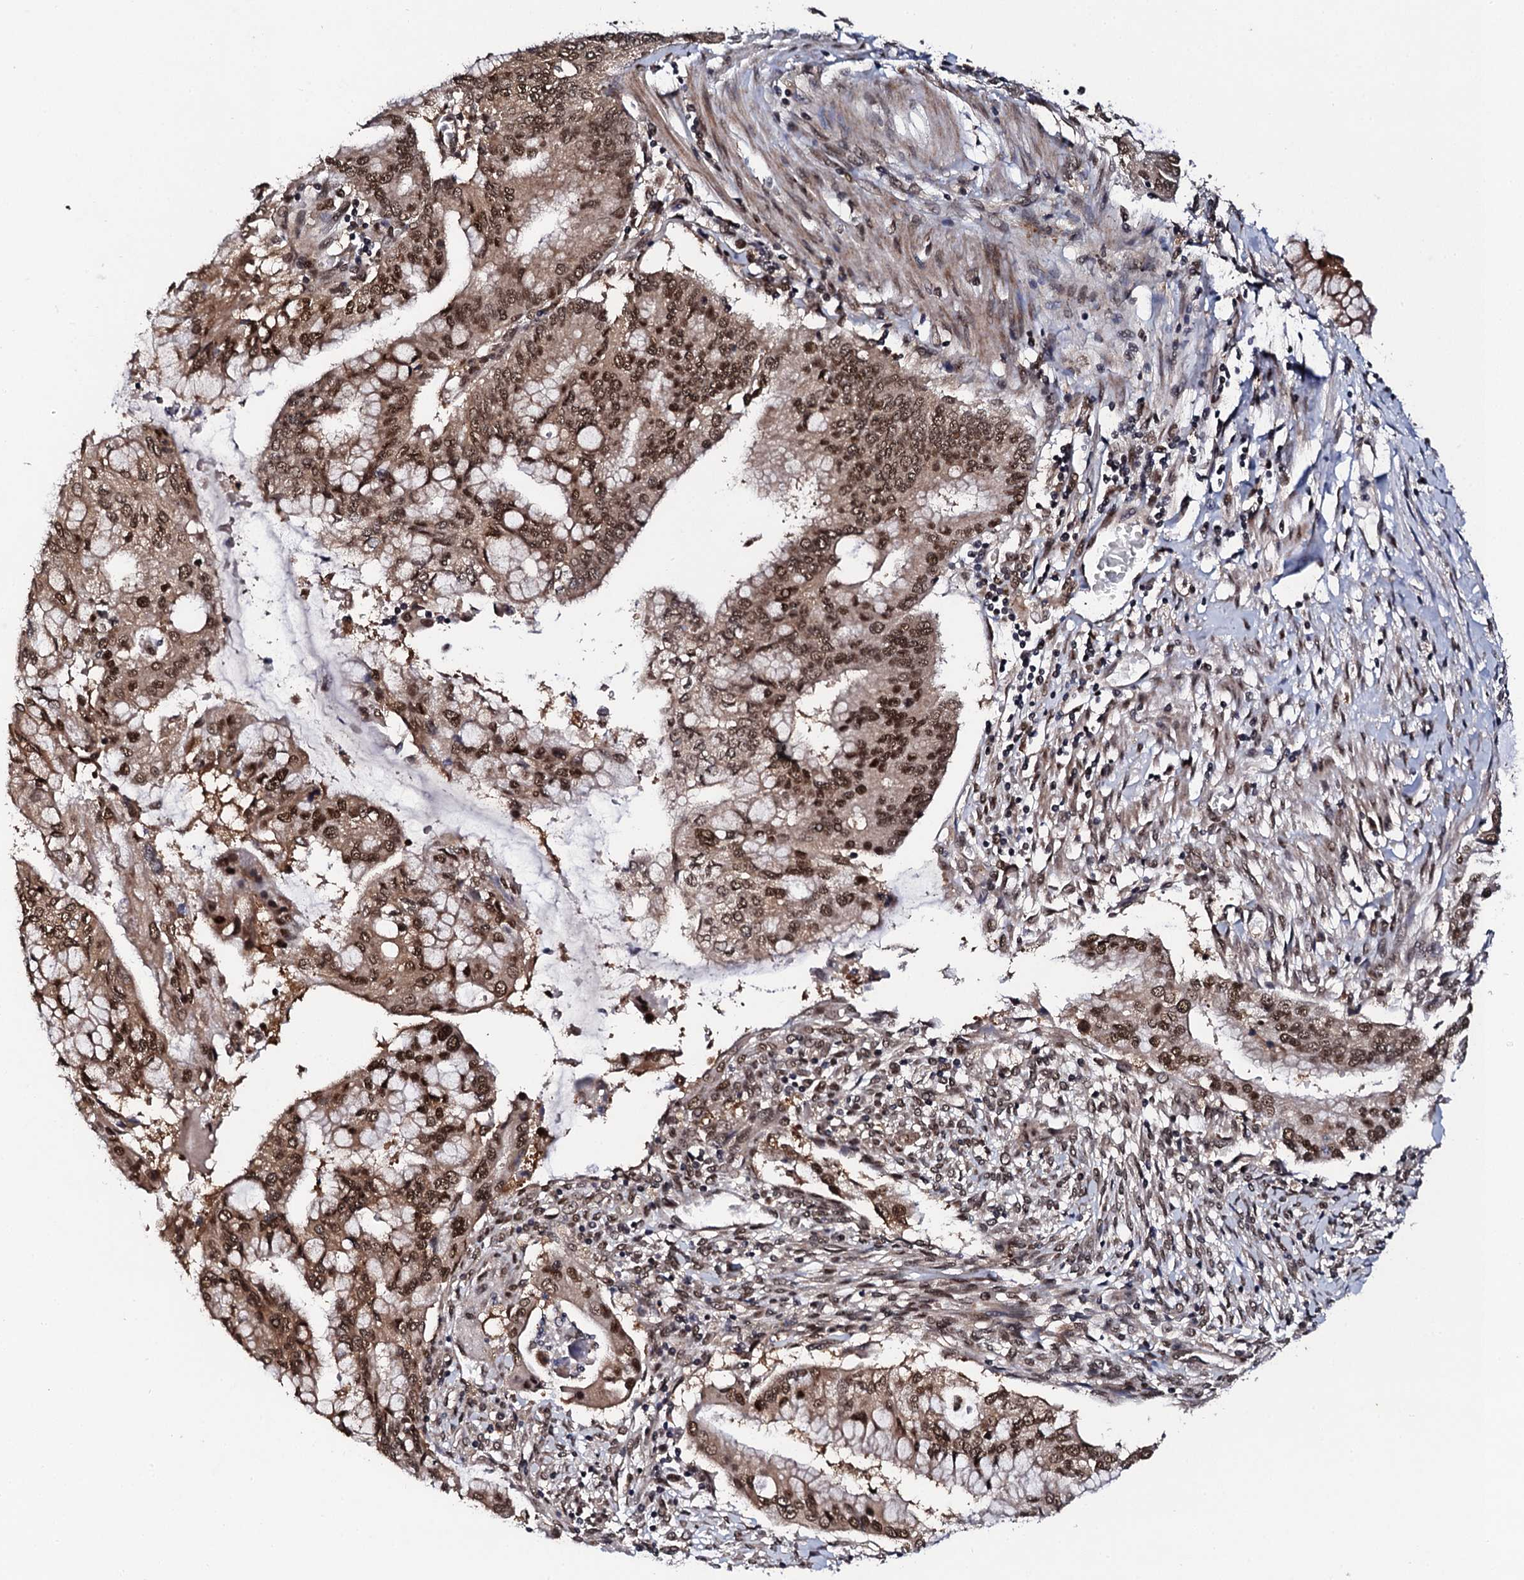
{"staining": {"intensity": "strong", "quantity": ">75%", "location": "cytoplasmic/membranous,nuclear"}, "tissue": "pancreatic cancer", "cell_type": "Tumor cells", "image_type": "cancer", "snomed": [{"axis": "morphology", "description": "Adenocarcinoma, NOS"}, {"axis": "topography", "description": "Pancreas"}], "caption": "DAB (3,3'-diaminobenzidine) immunohistochemical staining of pancreatic cancer reveals strong cytoplasmic/membranous and nuclear protein positivity in approximately >75% of tumor cells.", "gene": "CSTF3", "patient": {"sex": "male", "age": 46}}